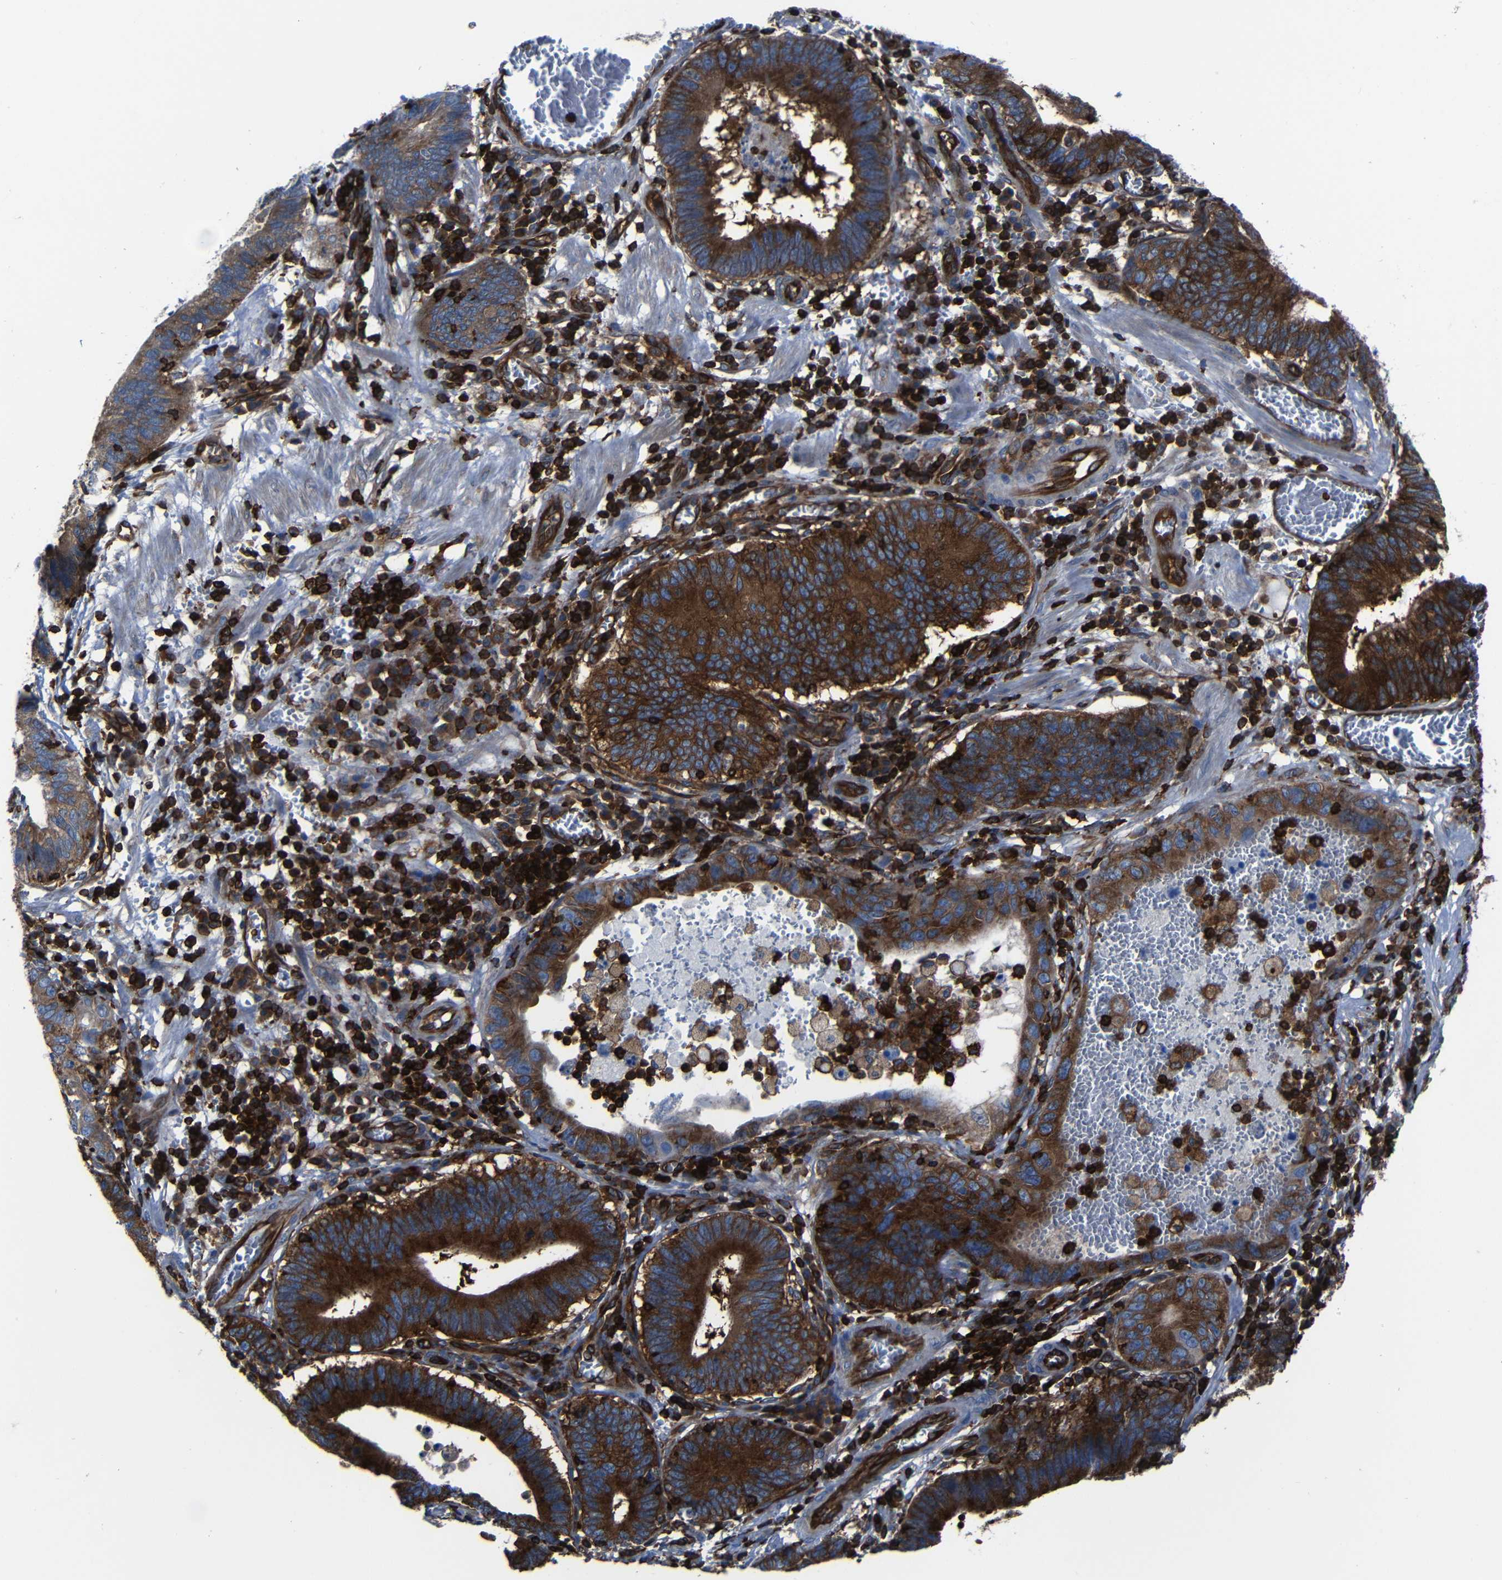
{"staining": {"intensity": "strong", "quantity": ">75%", "location": "cytoplasmic/membranous"}, "tissue": "stomach cancer", "cell_type": "Tumor cells", "image_type": "cancer", "snomed": [{"axis": "morphology", "description": "Adenocarcinoma, NOS"}, {"axis": "topography", "description": "Stomach"}, {"axis": "topography", "description": "Gastric cardia"}], "caption": "Tumor cells demonstrate strong cytoplasmic/membranous positivity in about >75% of cells in adenocarcinoma (stomach). (Brightfield microscopy of DAB IHC at high magnification).", "gene": "ARHGEF1", "patient": {"sex": "male", "age": 59}}